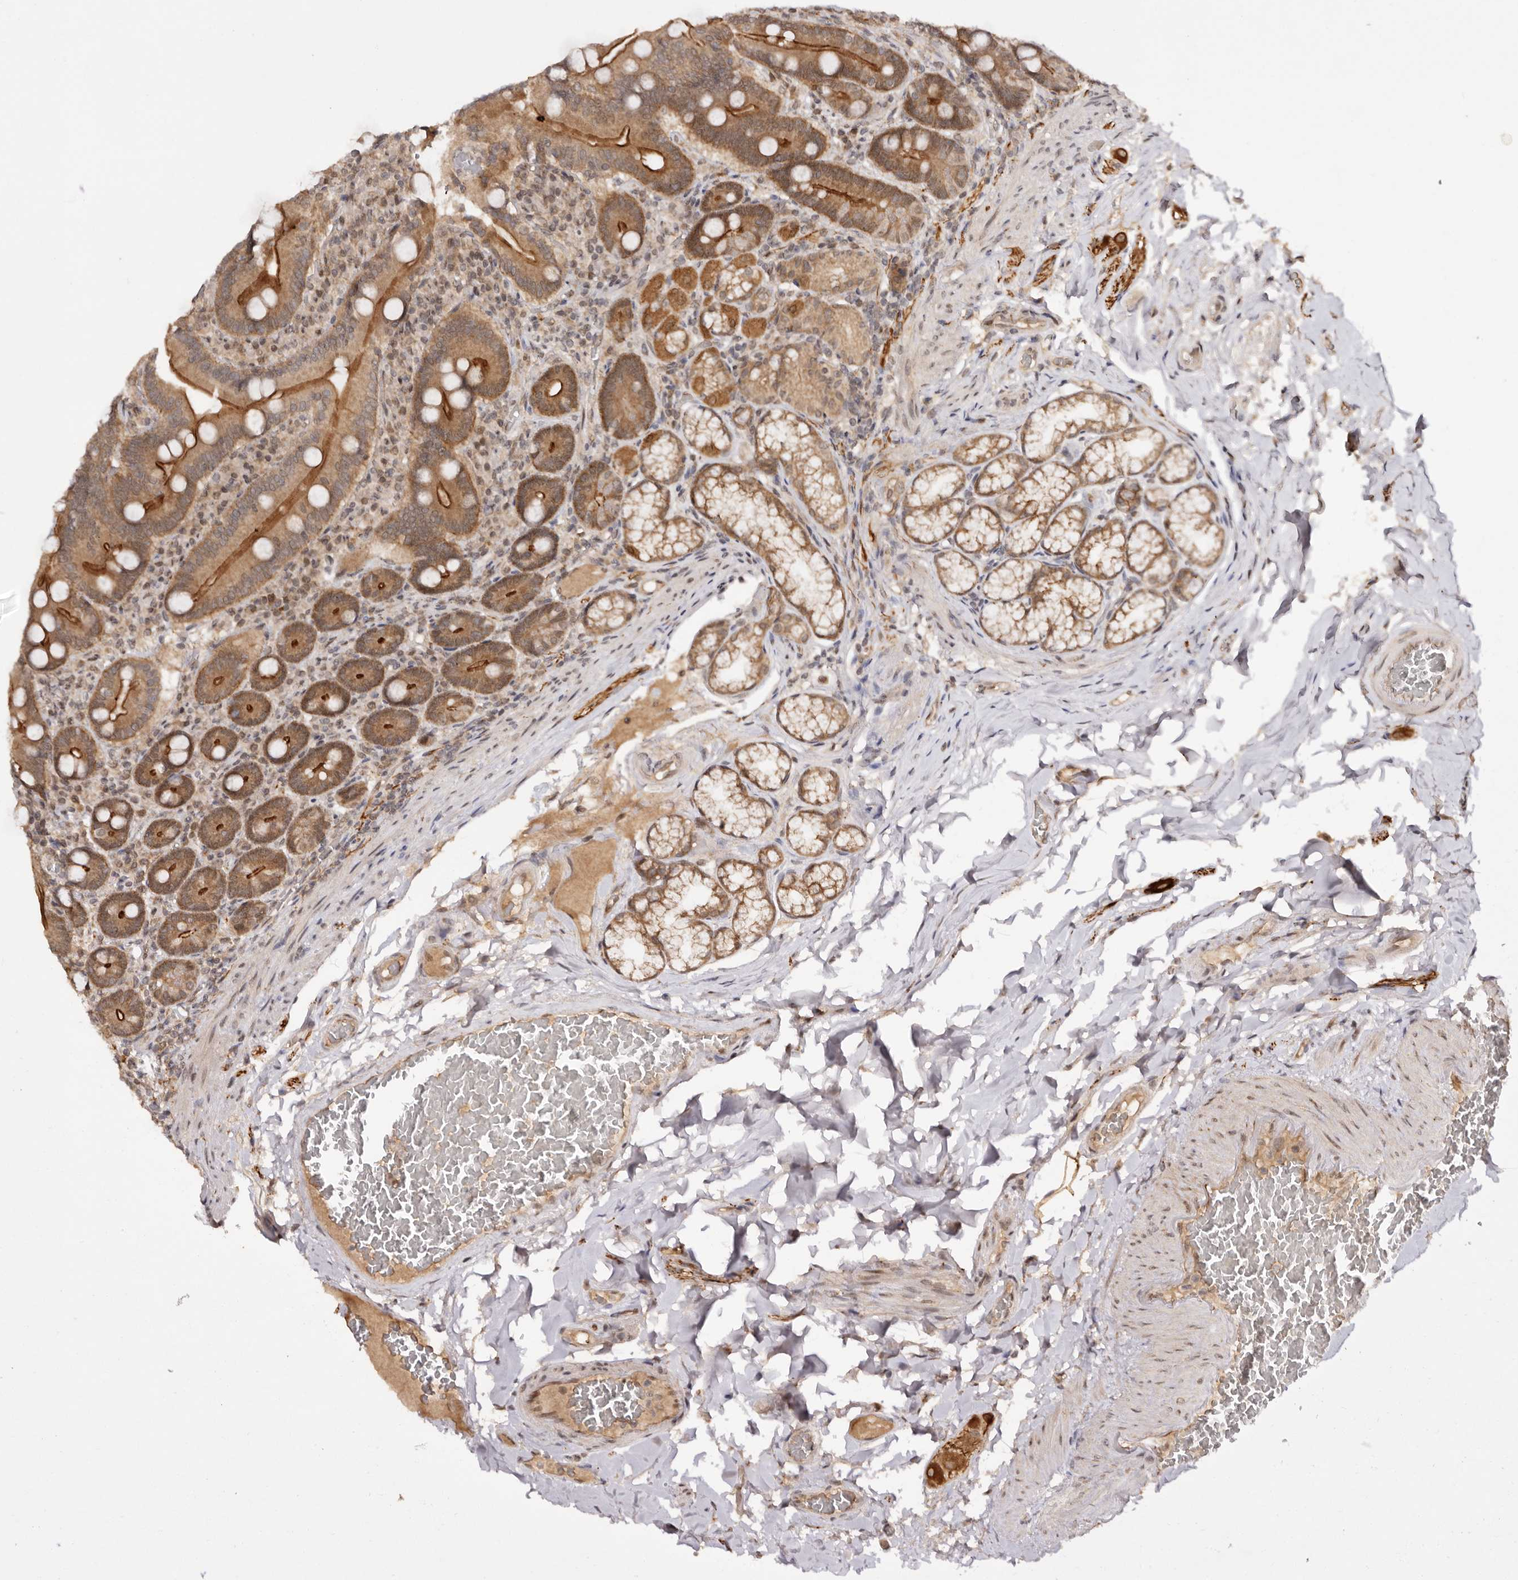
{"staining": {"intensity": "moderate", "quantity": ">75%", "location": "cytoplasmic/membranous"}, "tissue": "duodenum", "cell_type": "Glandular cells", "image_type": "normal", "snomed": [{"axis": "morphology", "description": "Normal tissue, NOS"}, {"axis": "topography", "description": "Duodenum"}], "caption": "Immunohistochemical staining of unremarkable duodenum reveals >75% levels of moderate cytoplasmic/membranous protein positivity in approximately >75% of glandular cells. The staining was performed using DAB, with brown indicating positive protein expression. Nuclei are stained blue with hematoxylin.", "gene": "TARS2", "patient": {"sex": "female", "age": 62}}